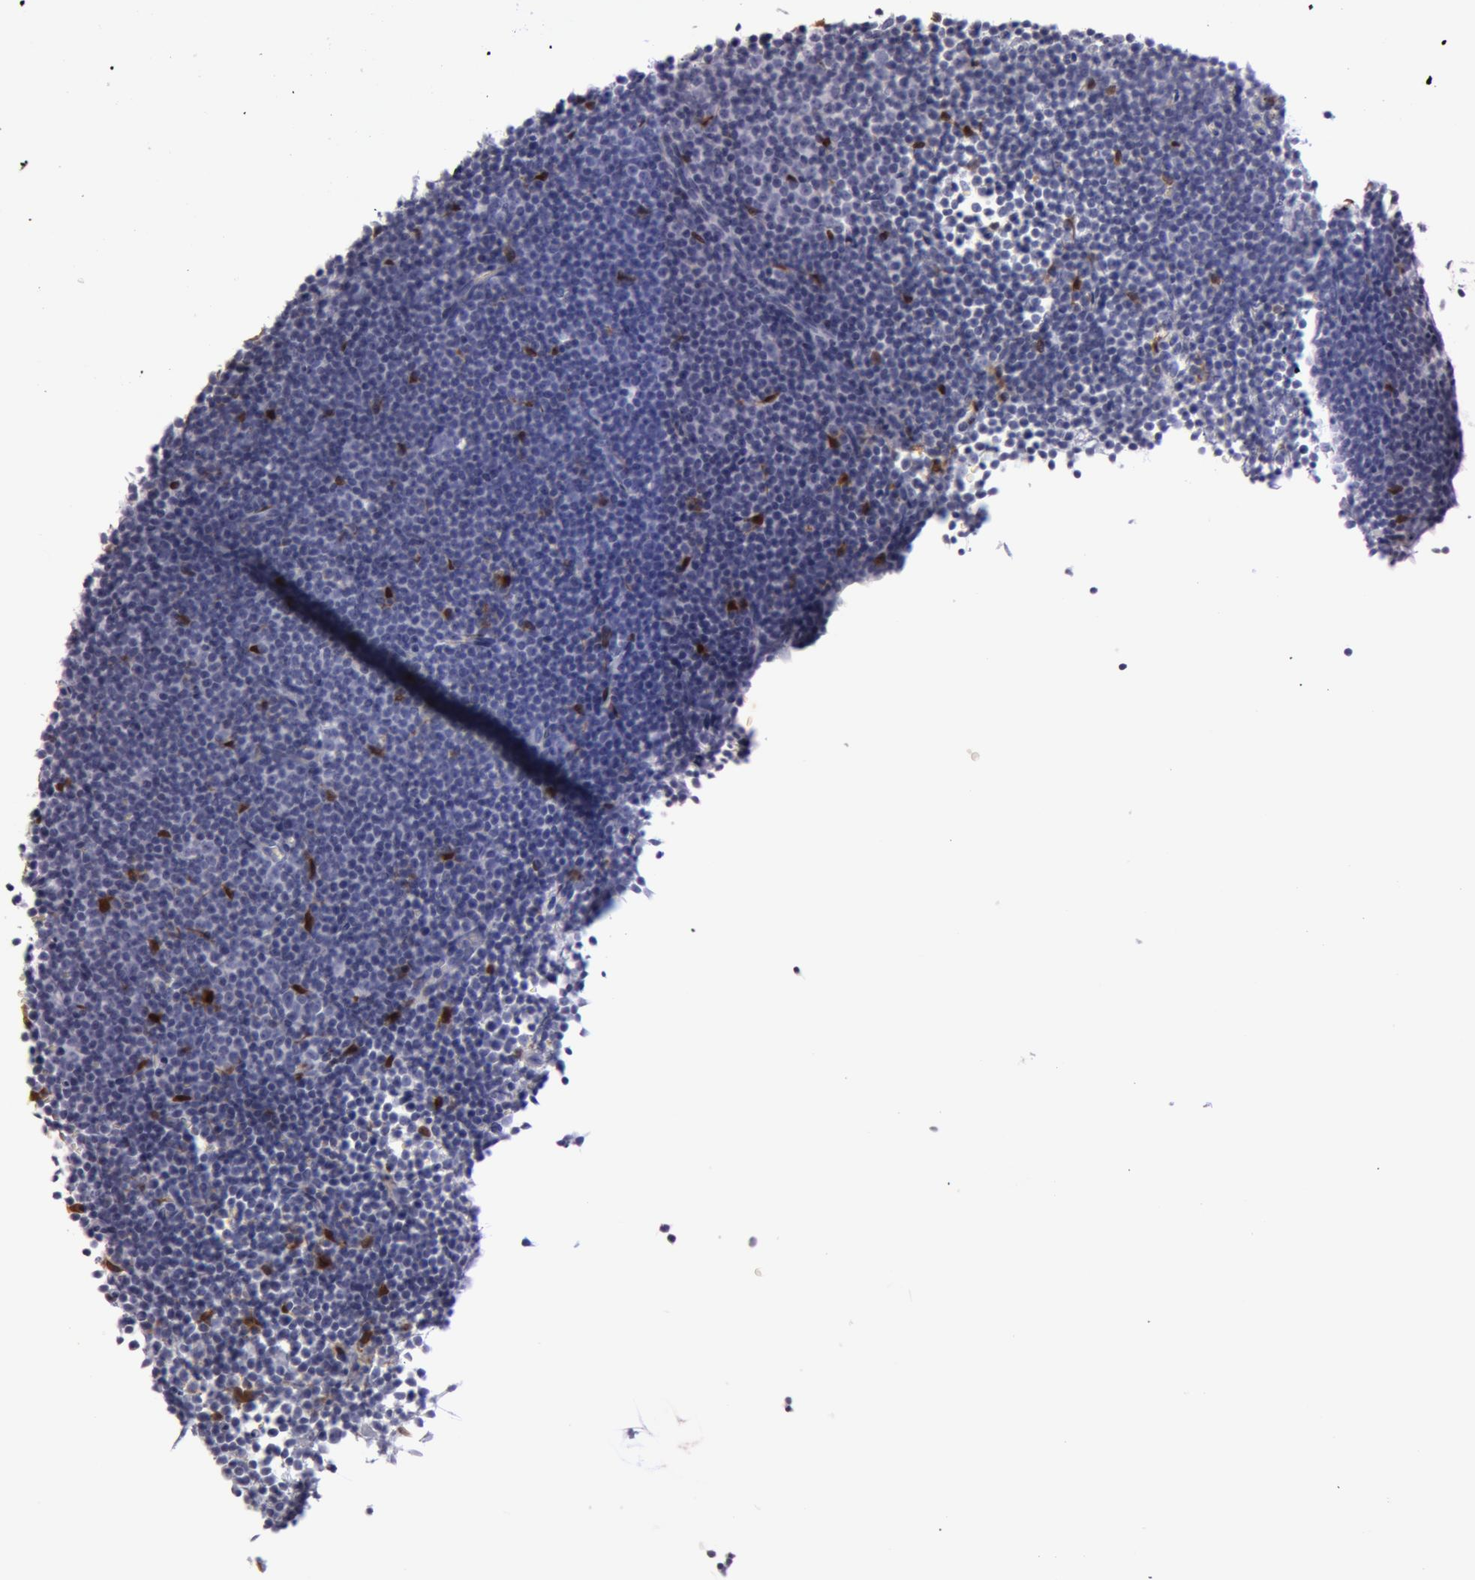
{"staining": {"intensity": "strong", "quantity": "<25%", "location": "cytoplasmic/membranous"}, "tissue": "lymphoma", "cell_type": "Tumor cells", "image_type": "cancer", "snomed": [{"axis": "morphology", "description": "Malignant lymphoma, non-Hodgkin's type, Low grade"}, {"axis": "topography", "description": "Lymph node"}], "caption": "DAB (3,3'-diaminobenzidine) immunohistochemical staining of human lymphoma displays strong cytoplasmic/membranous protein staining in approximately <25% of tumor cells.", "gene": "TAGLN", "patient": {"sex": "female", "age": 69}}